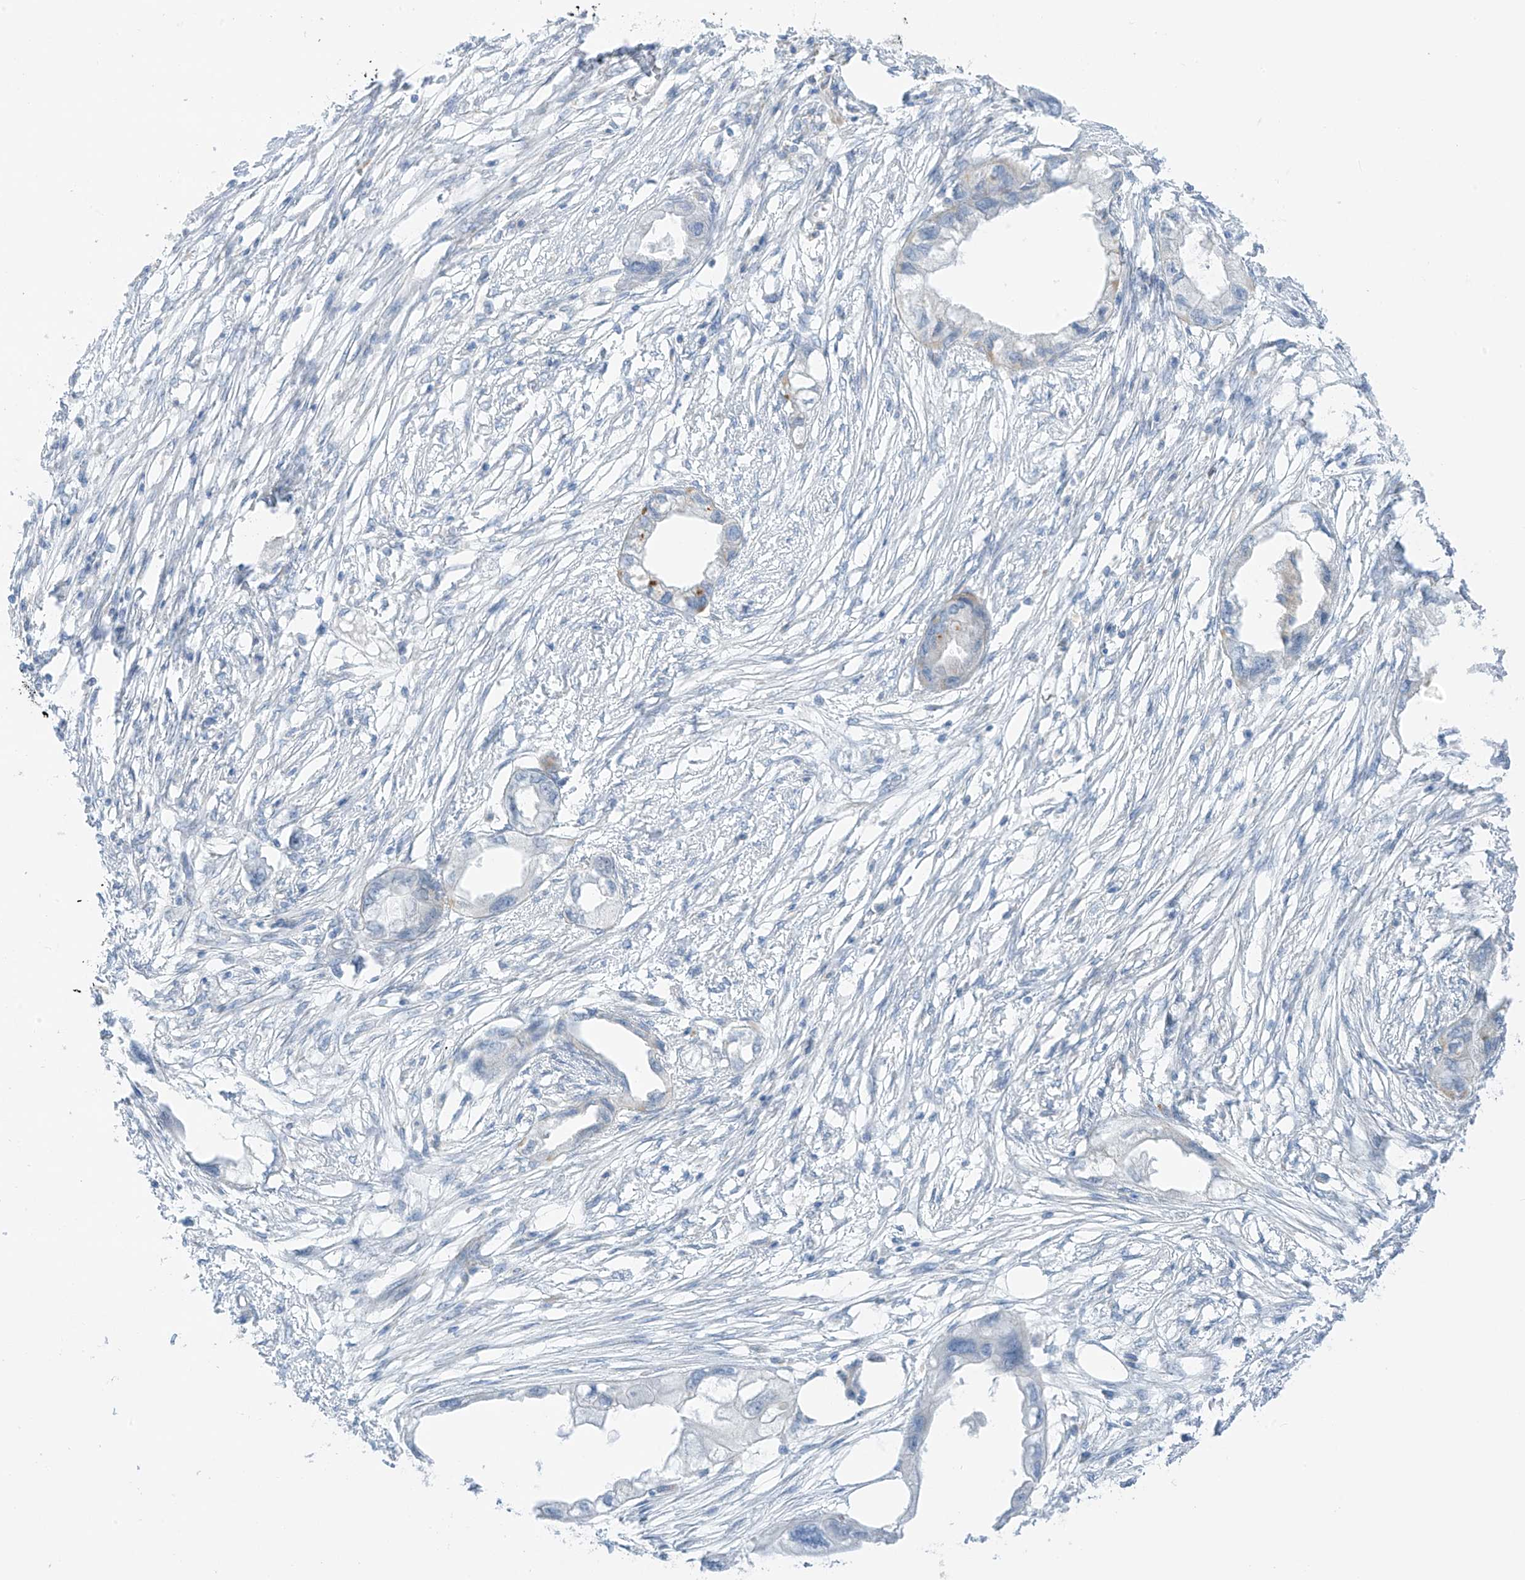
{"staining": {"intensity": "negative", "quantity": "none", "location": "none"}, "tissue": "endometrial cancer", "cell_type": "Tumor cells", "image_type": "cancer", "snomed": [{"axis": "morphology", "description": "Adenocarcinoma, NOS"}, {"axis": "morphology", "description": "Adenocarcinoma, metastatic, NOS"}, {"axis": "topography", "description": "Adipose tissue"}, {"axis": "topography", "description": "Endometrium"}], "caption": "Immunohistochemistry (IHC) image of metastatic adenocarcinoma (endometrial) stained for a protein (brown), which displays no positivity in tumor cells. (DAB (3,3'-diaminobenzidine) immunohistochemistry (IHC) visualized using brightfield microscopy, high magnification).", "gene": "HS6ST2", "patient": {"sex": "female", "age": 67}}